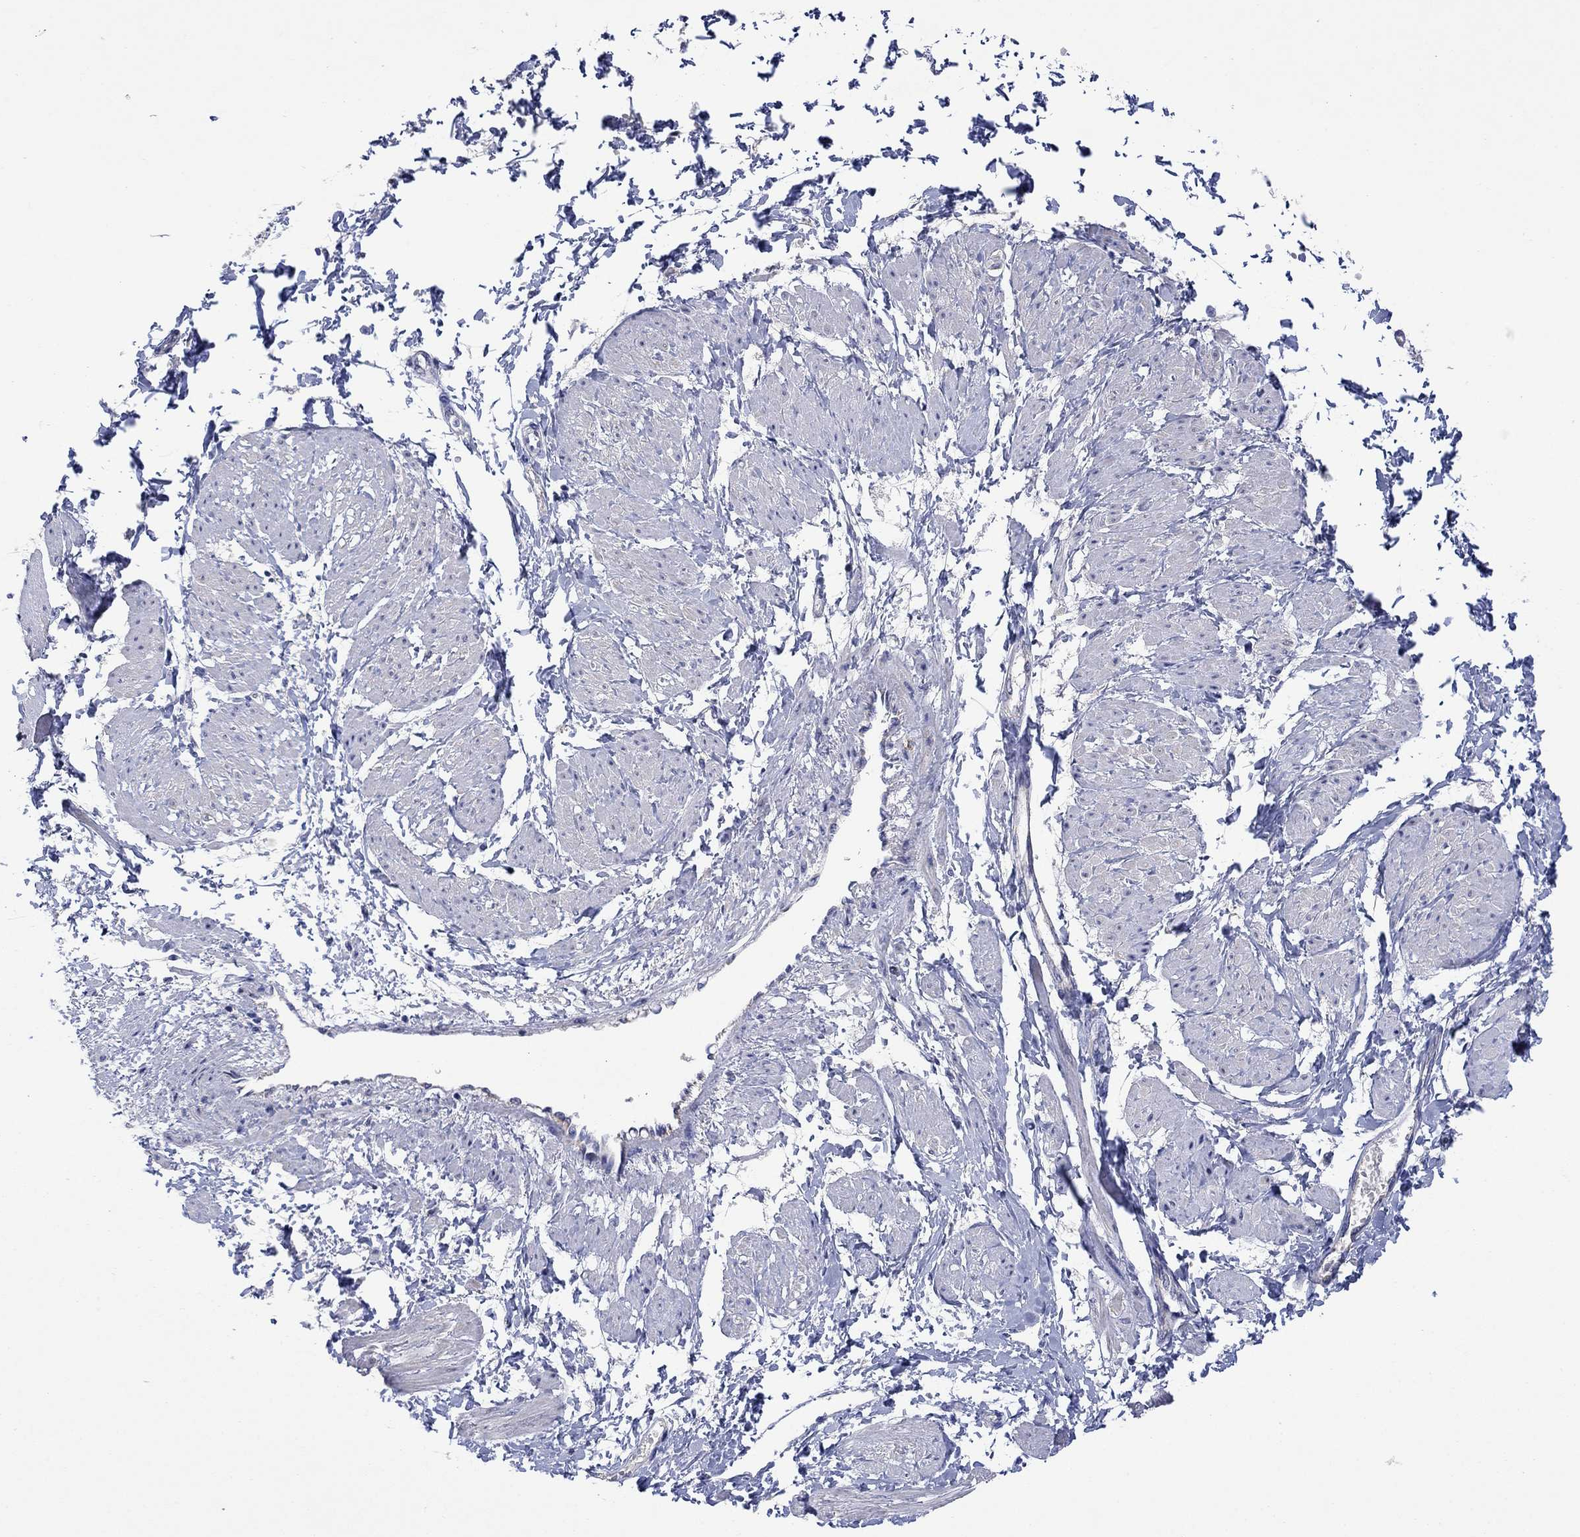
{"staining": {"intensity": "negative", "quantity": "none", "location": "none"}, "tissue": "smooth muscle", "cell_type": "Smooth muscle cells", "image_type": "normal", "snomed": [{"axis": "morphology", "description": "Normal tissue, NOS"}, {"axis": "topography", "description": "Smooth muscle"}, {"axis": "topography", "description": "Uterus"}], "caption": "An immunohistochemistry (IHC) histopathology image of unremarkable smooth muscle is shown. There is no staining in smooth muscle cells of smooth muscle.", "gene": "CLVS1", "patient": {"sex": "female", "age": 39}}